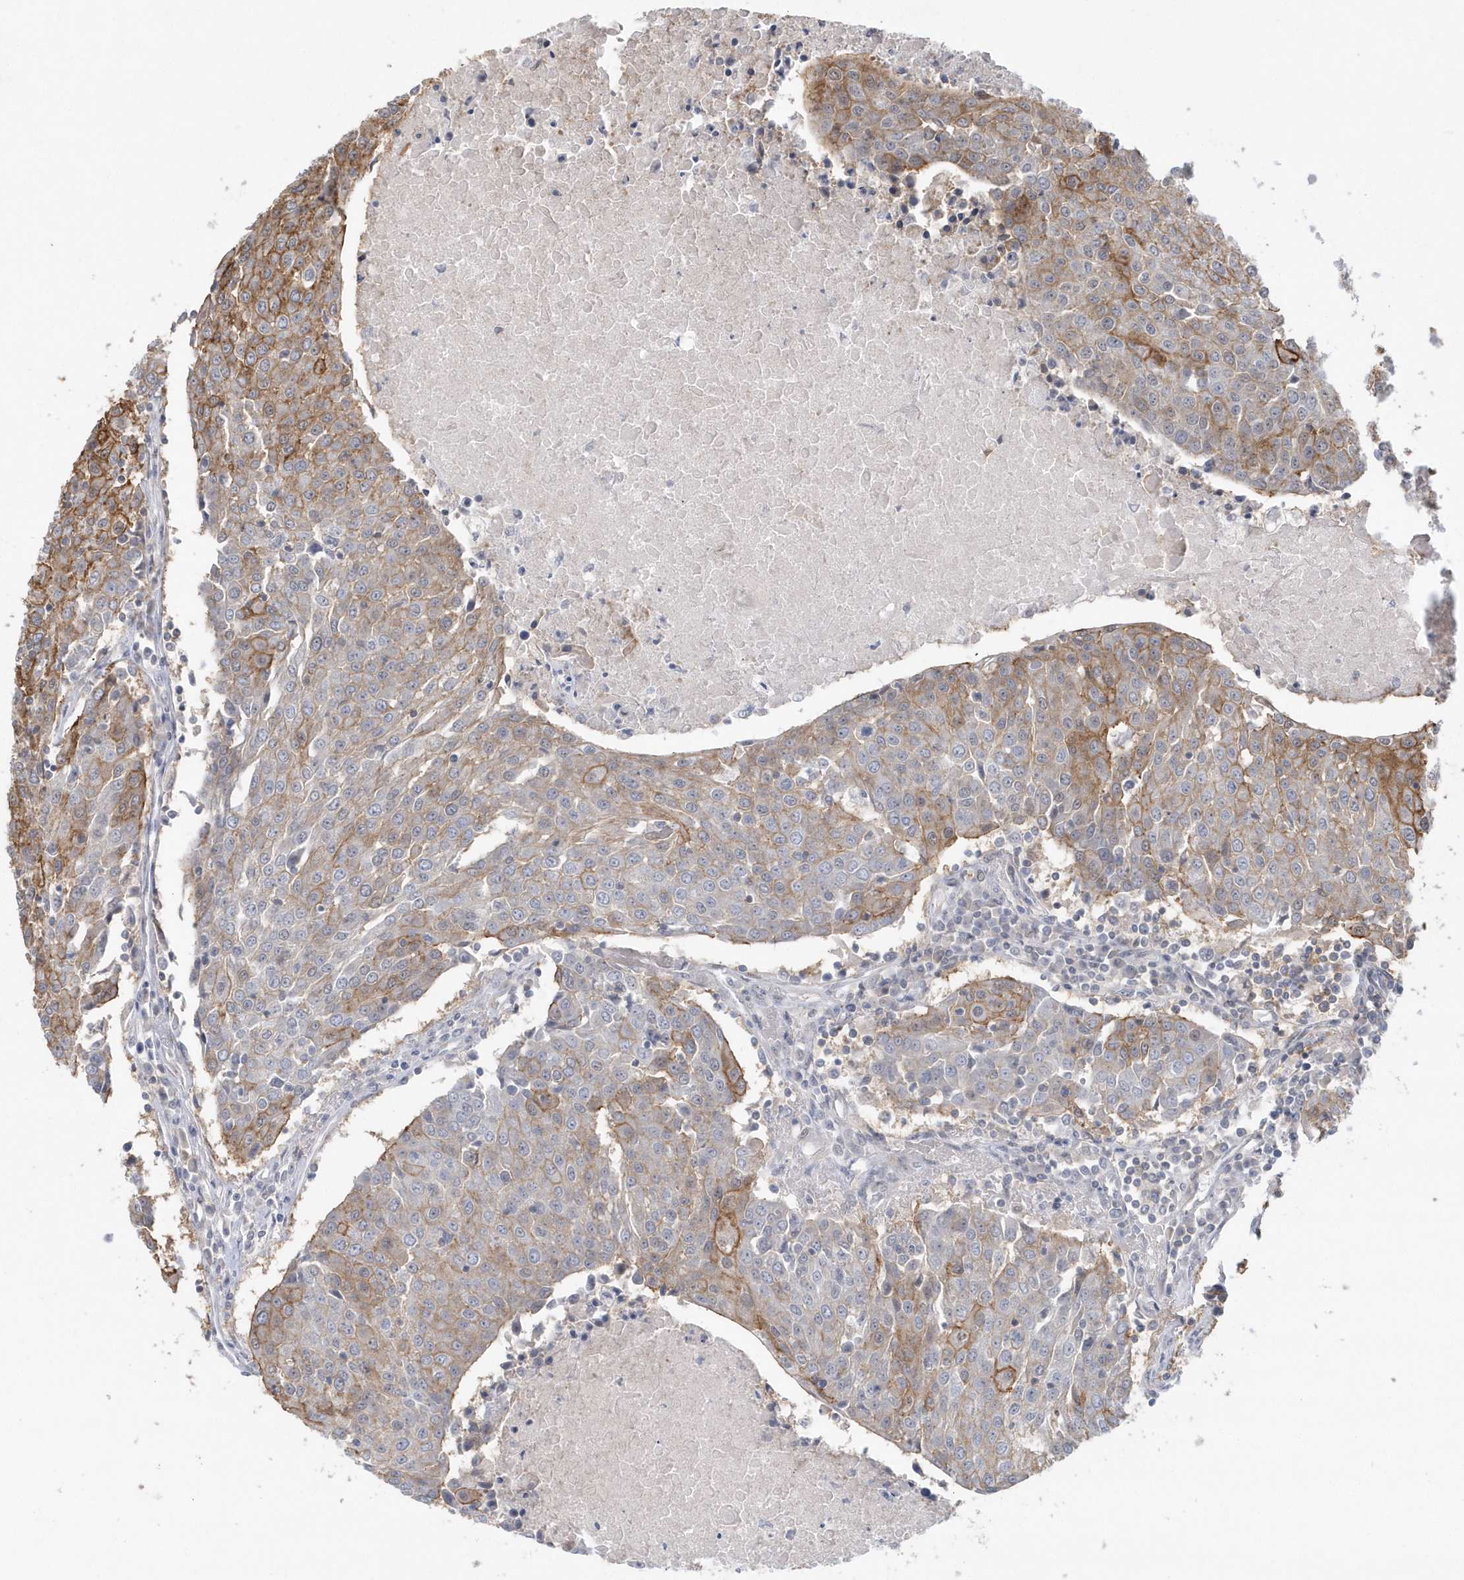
{"staining": {"intensity": "moderate", "quantity": "25%-75%", "location": "cytoplasmic/membranous"}, "tissue": "urothelial cancer", "cell_type": "Tumor cells", "image_type": "cancer", "snomed": [{"axis": "morphology", "description": "Urothelial carcinoma, High grade"}, {"axis": "topography", "description": "Urinary bladder"}], "caption": "Immunohistochemistry histopathology image of human high-grade urothelial carcinoma stained for a protein (brown), which exhibits medium levels of moderate cytoplasmic/membranous staining in about 25%-75% of tumor cells.", "gene": "CRIP3", "patient": {"sex": "female", "age": 85}}